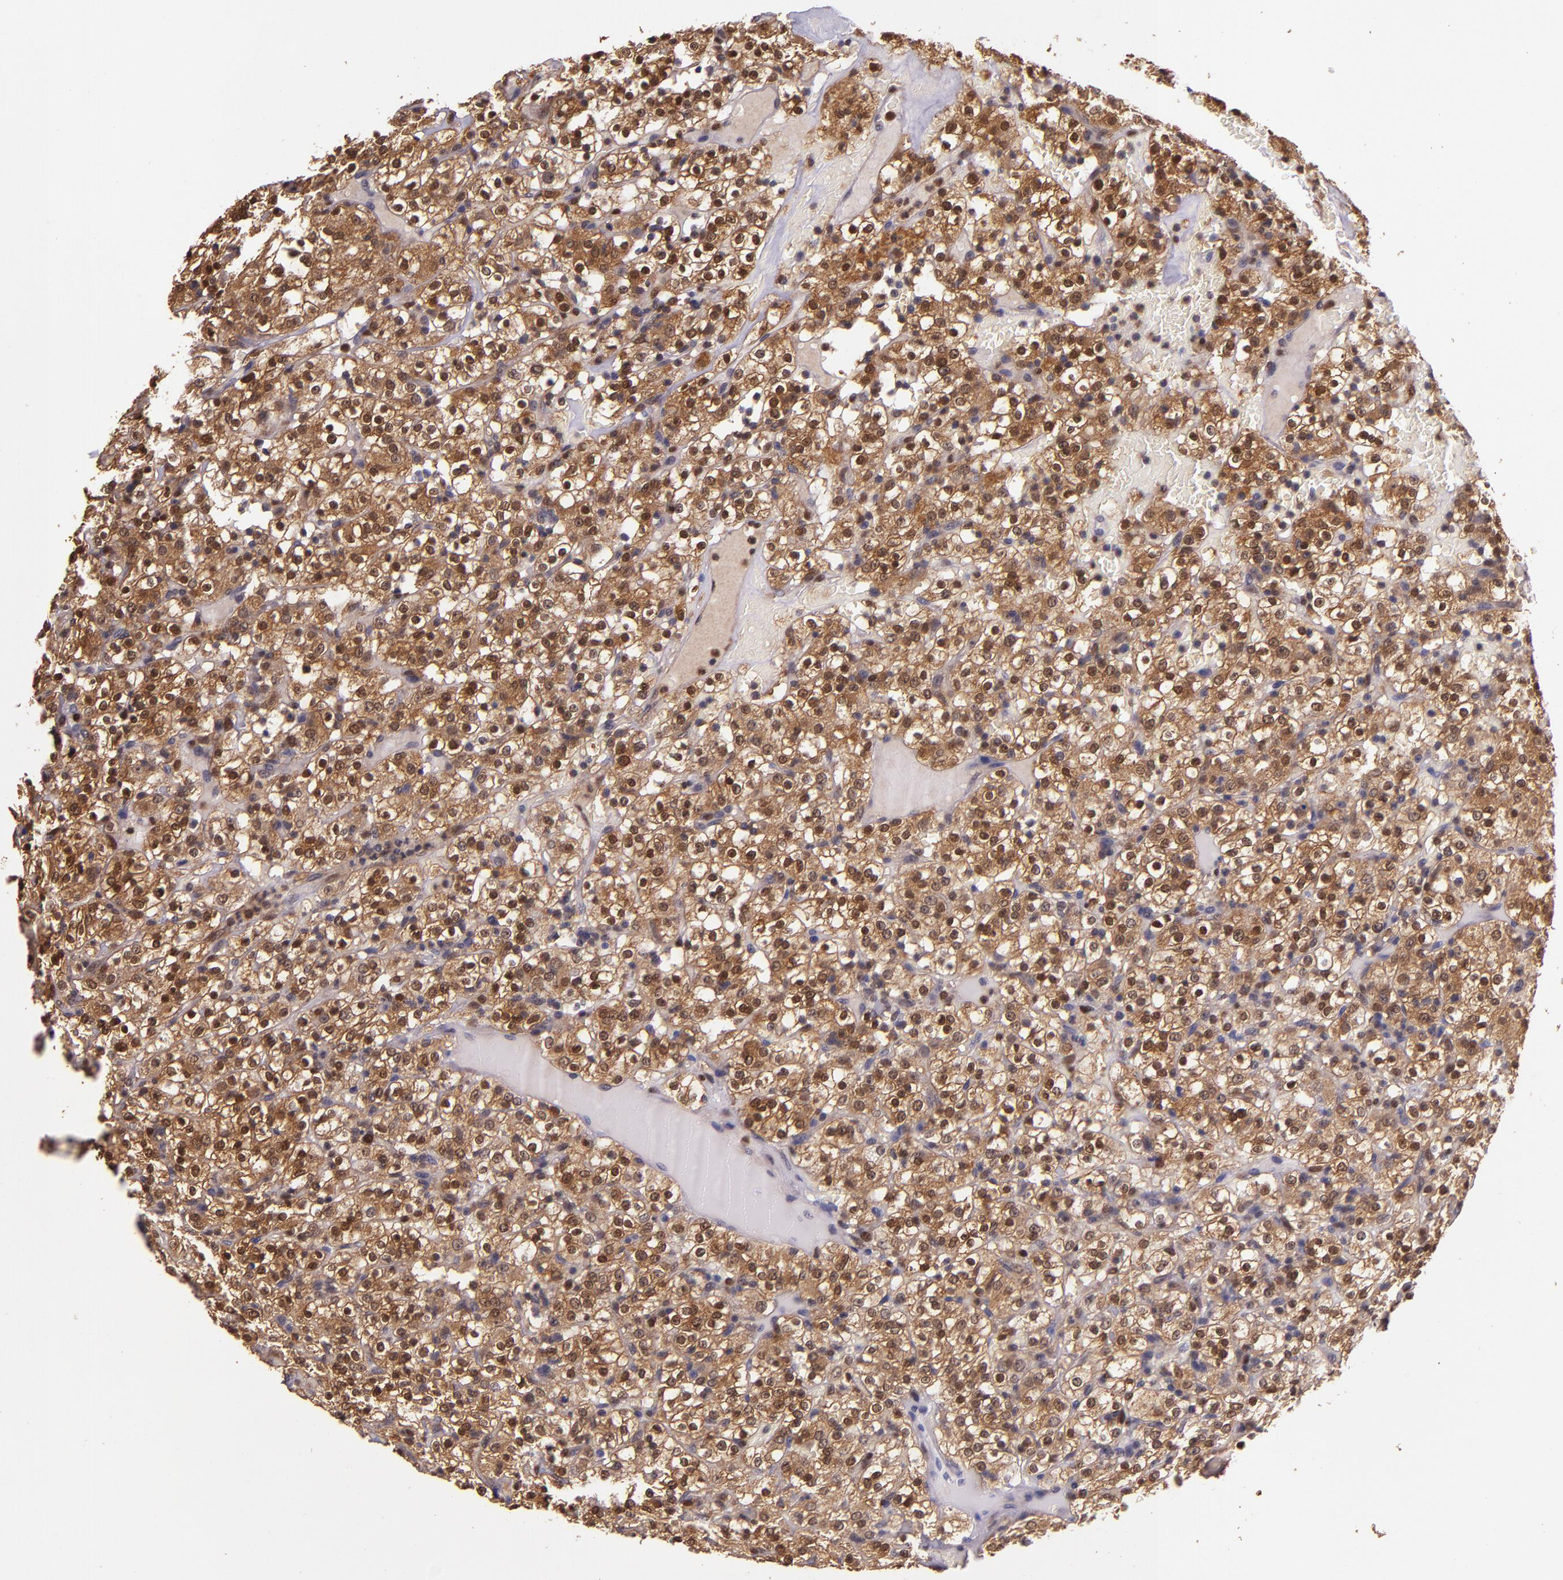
{"staining": {"intensity": "strong", "quantity": ">75%", "location": "cytoplasmic/membranous,nuclear"}, "tissue": "renal cancer", "cell_type": "Tumor cells", "image_type": "cancer", "snomed": [{"axis": "morphology", "description": "Normal tissue, NOS"}, {"axis": "morphology", "description": "Adenocarcinoma, NOS"}, {"axis": "topography", "description": "Kidney"}], "caption": "A photomicrograph of renal cancer stained for a protein reveals strong cytoplasmic/membranous and nuclear brown staining in tumor cells.", "gene": "STAT6", "patient": {"sex": "female", "age": 72}}